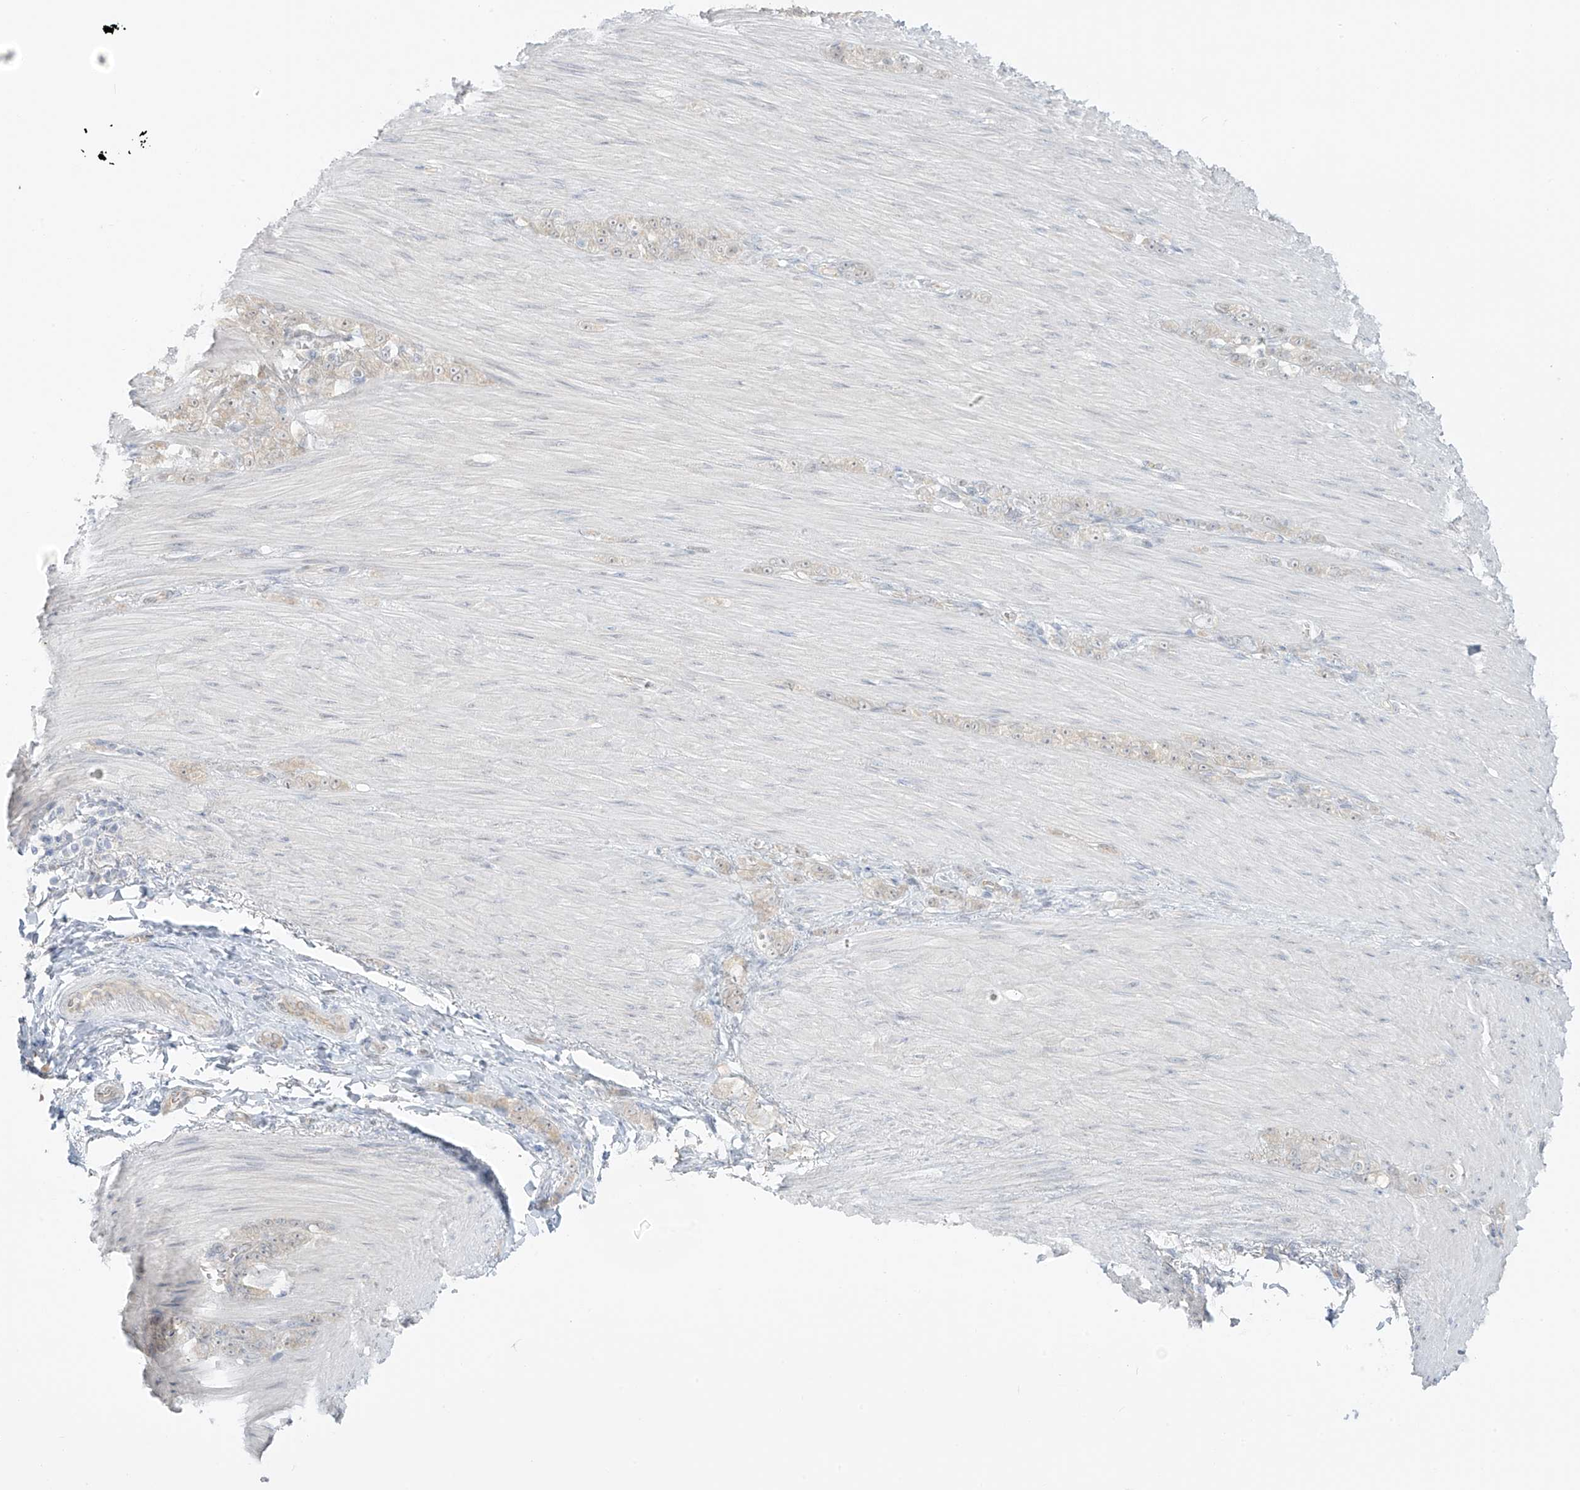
{"staining": {"intensity": "weak", "quantity": "<25%", "location": "cytoplasmic/membranous"}, "tissue": "stomach cancer", "cell_type": "Tumor cells", "image_type": "cancer", "snomed": [{"axis": "morphology", "description": "Normal tissue, NOS"}, {"axis": "morphology", "description": "Adenocarcinoma, NOS"}, {"axis": "topography", "description": "Stomach"}], "caption": "Tumor cells are negative for protein expression in human stomach cancer (adenocarcinoma).", "gene": "DCDC2", "patient": {"sex": "male", "age": 82}}